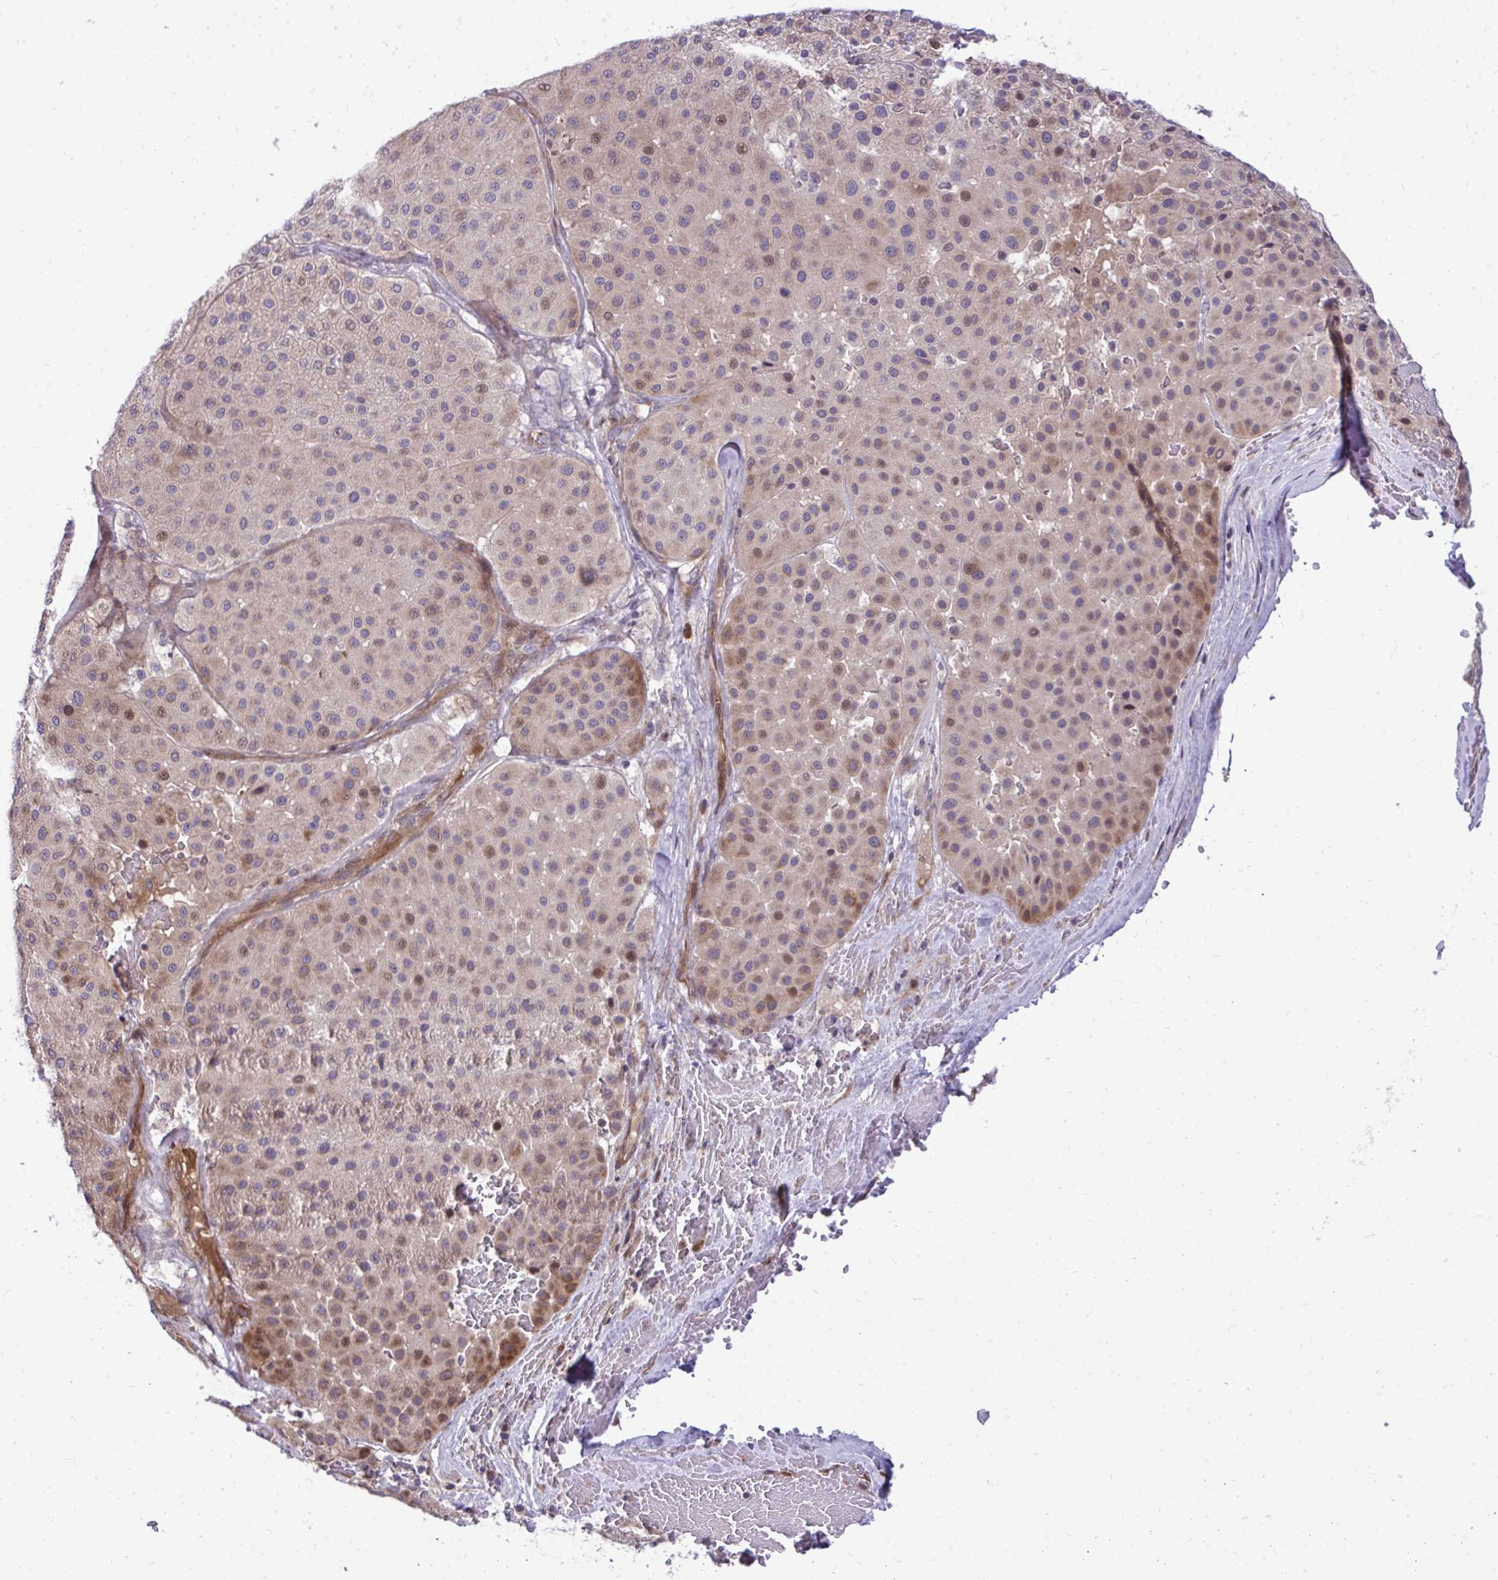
{"staining": {"intensity": "weak", "quantity": "25%-75%", "location": "cytoplasmic/membranous,nuclear"}, "tissue": "melanoma", "cell_type": "Tumor cells", "image_type": "cancer", "snomed": [{"axis": "morphology", "description": "Malignant melanoma, Metastatic site"}, {"axis": "topography", "description": "Smooth muscle"}], "caption": "Protein expression analysis of malignant melanoma (metastatic site) displays weak cytoplasmic/membranous and nuclear staining in approximately 25%-75% of tumor cells.", "gene": "ZSCAN9", "patient": {"sex": "male", "age": 41}}